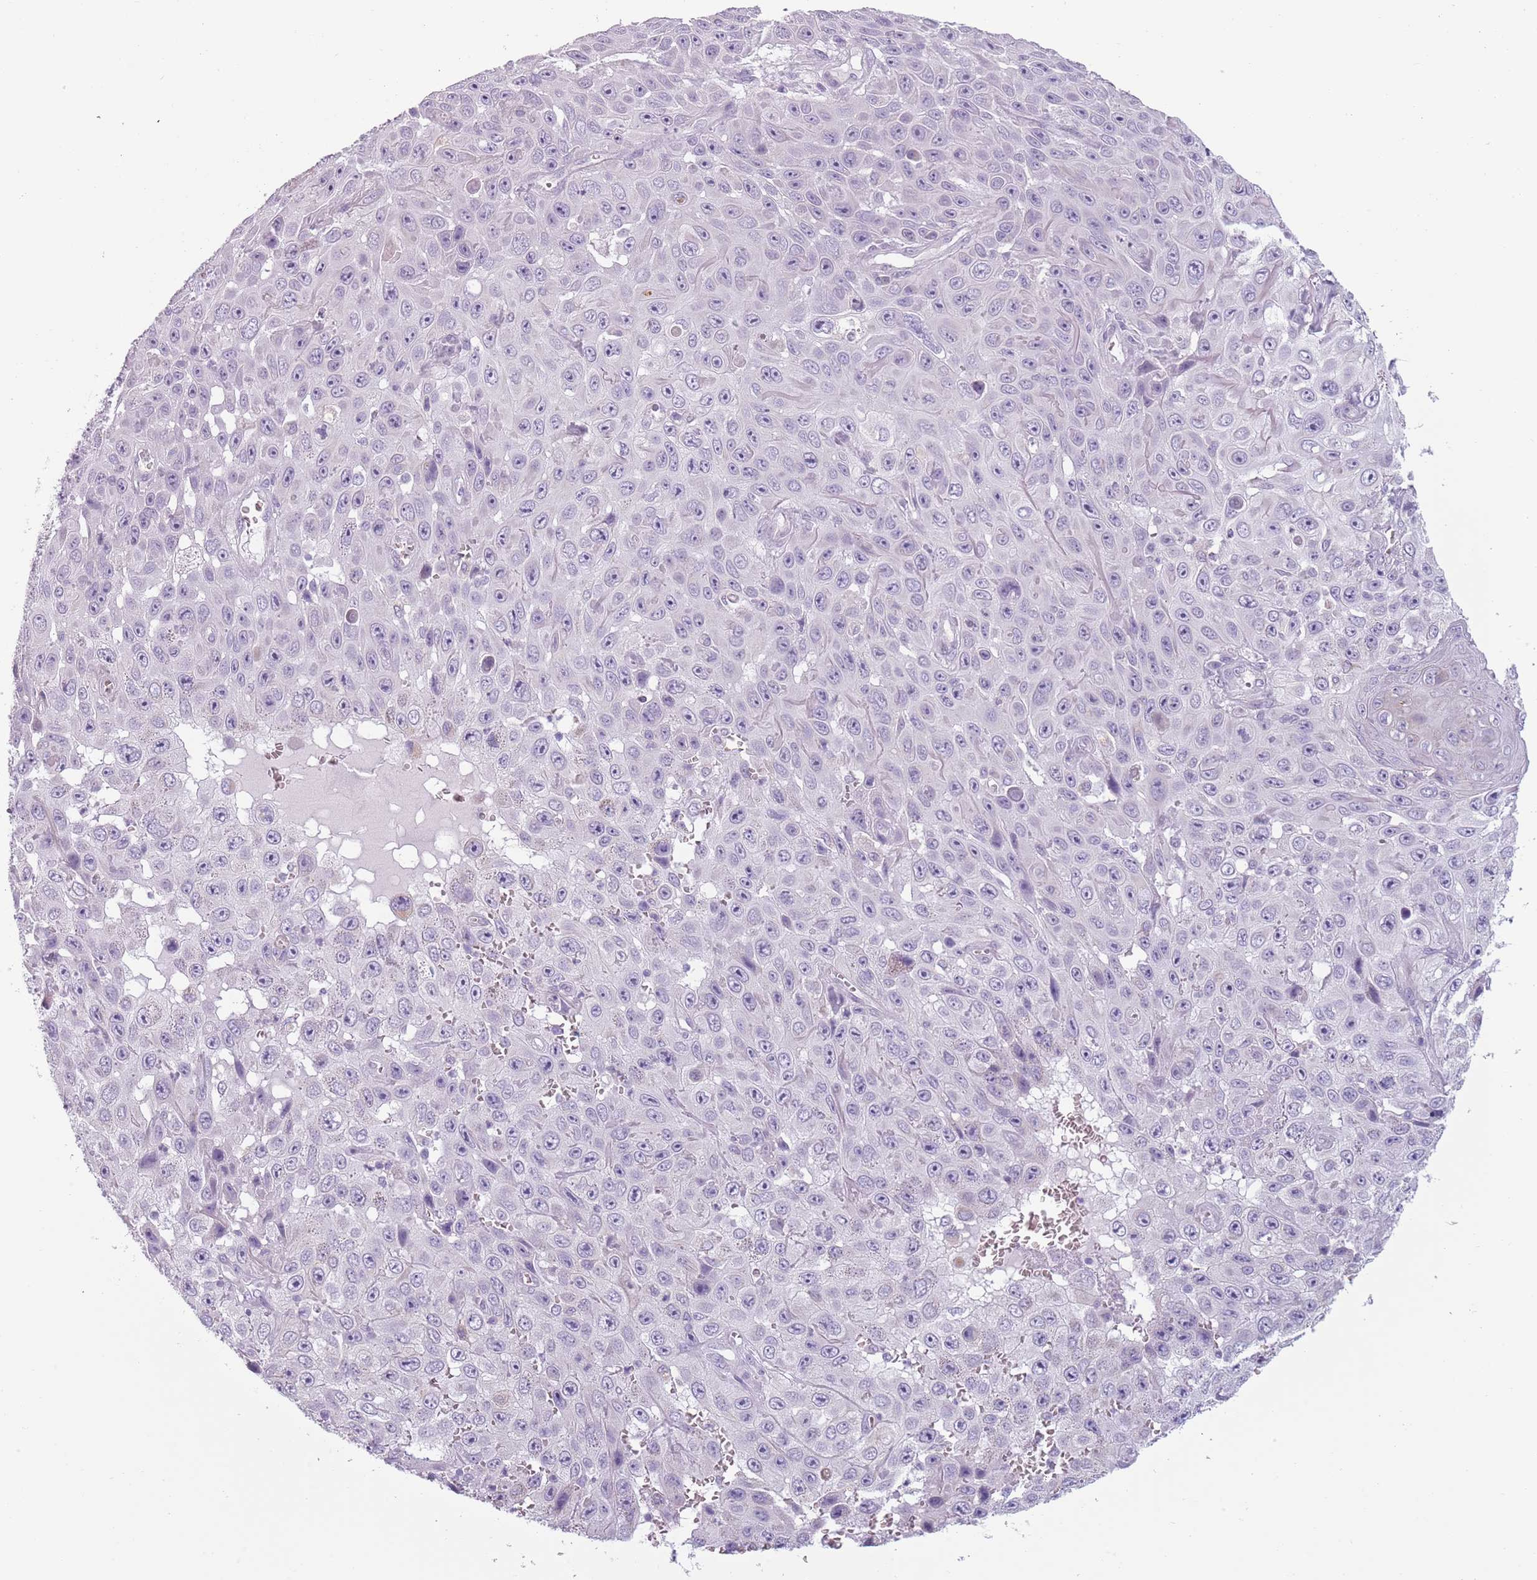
{"staining": {"intensity": "negative", "quantity": "none", "location": "none"}, "tissue": "skin cancer", "cell_type": "Tumor cells", "image_type": "cancer", "snomed": [{"axis": "morphology", "description": "Squamous cell carcinoma, NOS"}, {"axis": "topography", "description": "Skin"}], "caption": "DAB immunohistochemical staining of squamous cell carcinoma (skin) demonstrates no significant expression in tumor cells.", "gene": "MEGF8", "patient": {"sex": "male", "age": 82}}